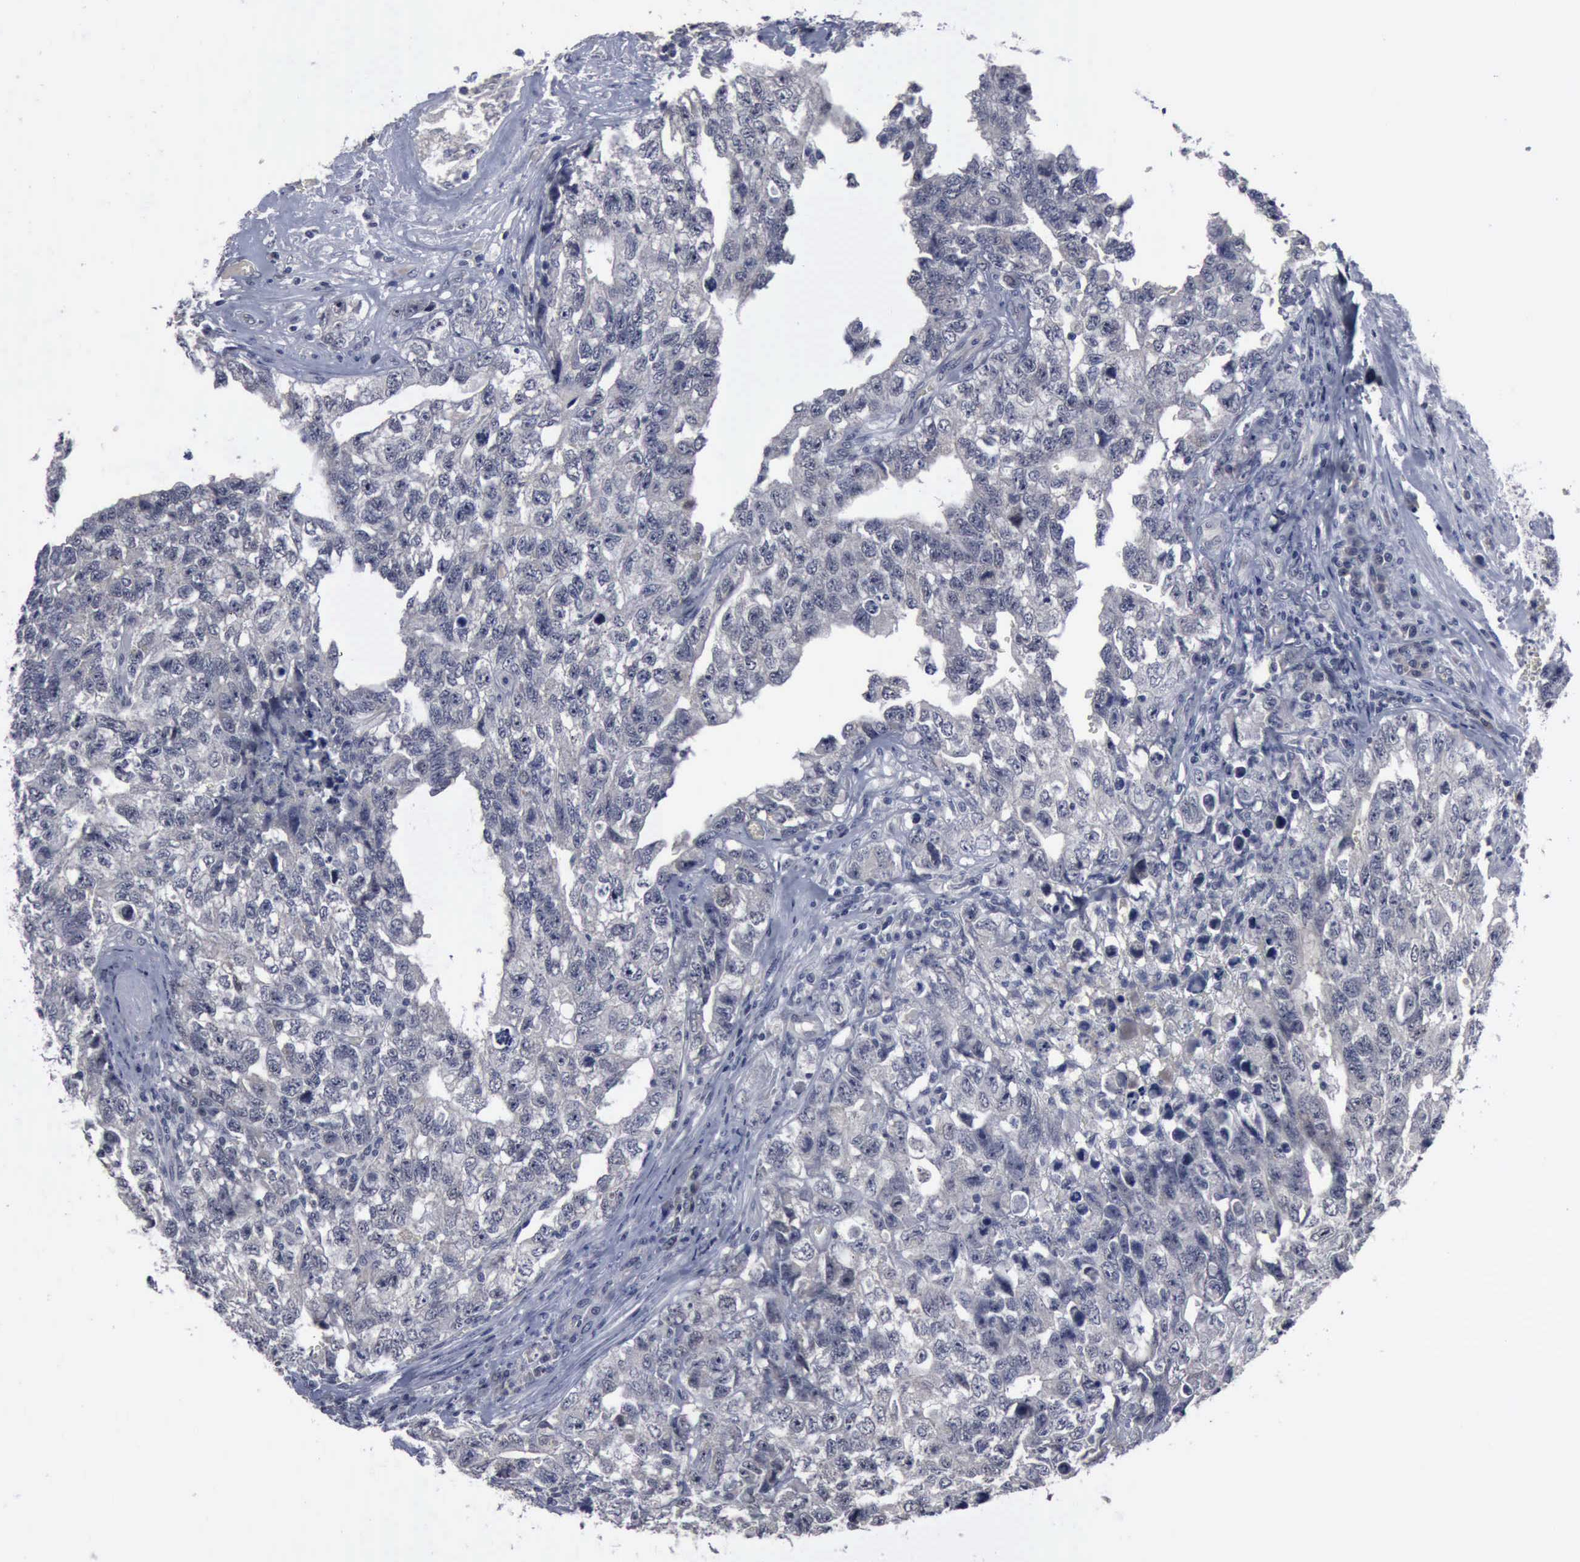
{"staining": {"intensity": "negative", "quantity": "none", "location": "none"}, "tissue": "testis cancer", "cell_type": "Tumor cells", "image_type": "cancer", "snomed": [{"axis": "morphology", "description": "Carcinoma, Embryonal, NOS"}, {"axis": "topography", "description": "Testis"}], "caption": "Tumor cells show no significant protein expression in testis cancer (embryonal carcinoma). (DAB IHC visualized using brightfield microscopy, high magnification).", "gene": "MYO18B", "patient": {"sex": "male", "age": 31}}